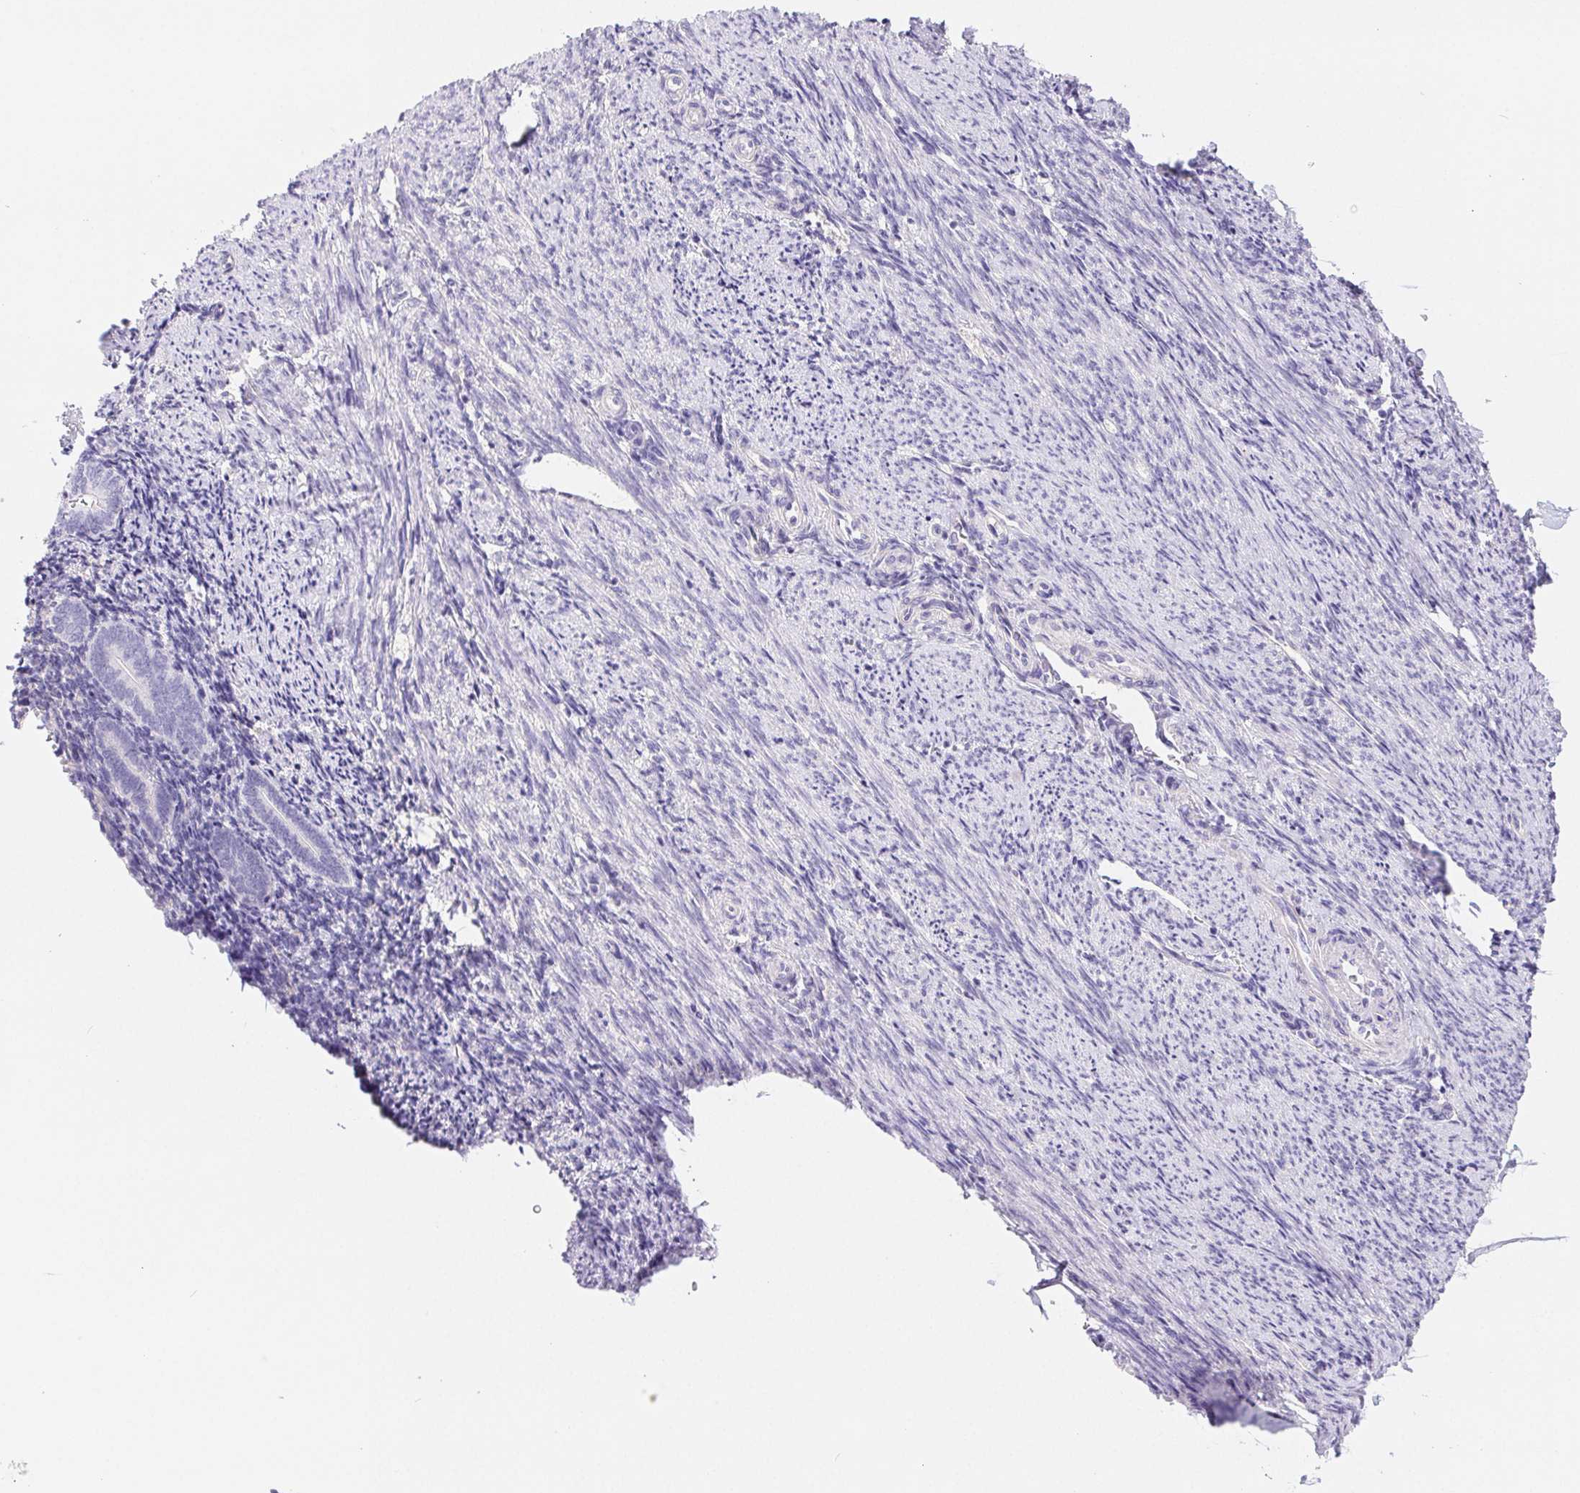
{"staining": {"intensity": "negative", "quantity": "none", "location": "none"}, "tissue": "endometrium", "cell_type": "Cells in endometrial stroma", "image_type": "normal", "snomed": [{"axis": "morphology", "description": "Normal tissue, NOS"}, {"axis": "topography", "description": "Endometrium"}], "caption": "DAB immunohistochemical staining of normal human endometrium displays no significant staining in cells in endometrial stroma.", "gene": "PNLIP", "patient": {"sex": "female", "age": 57}}